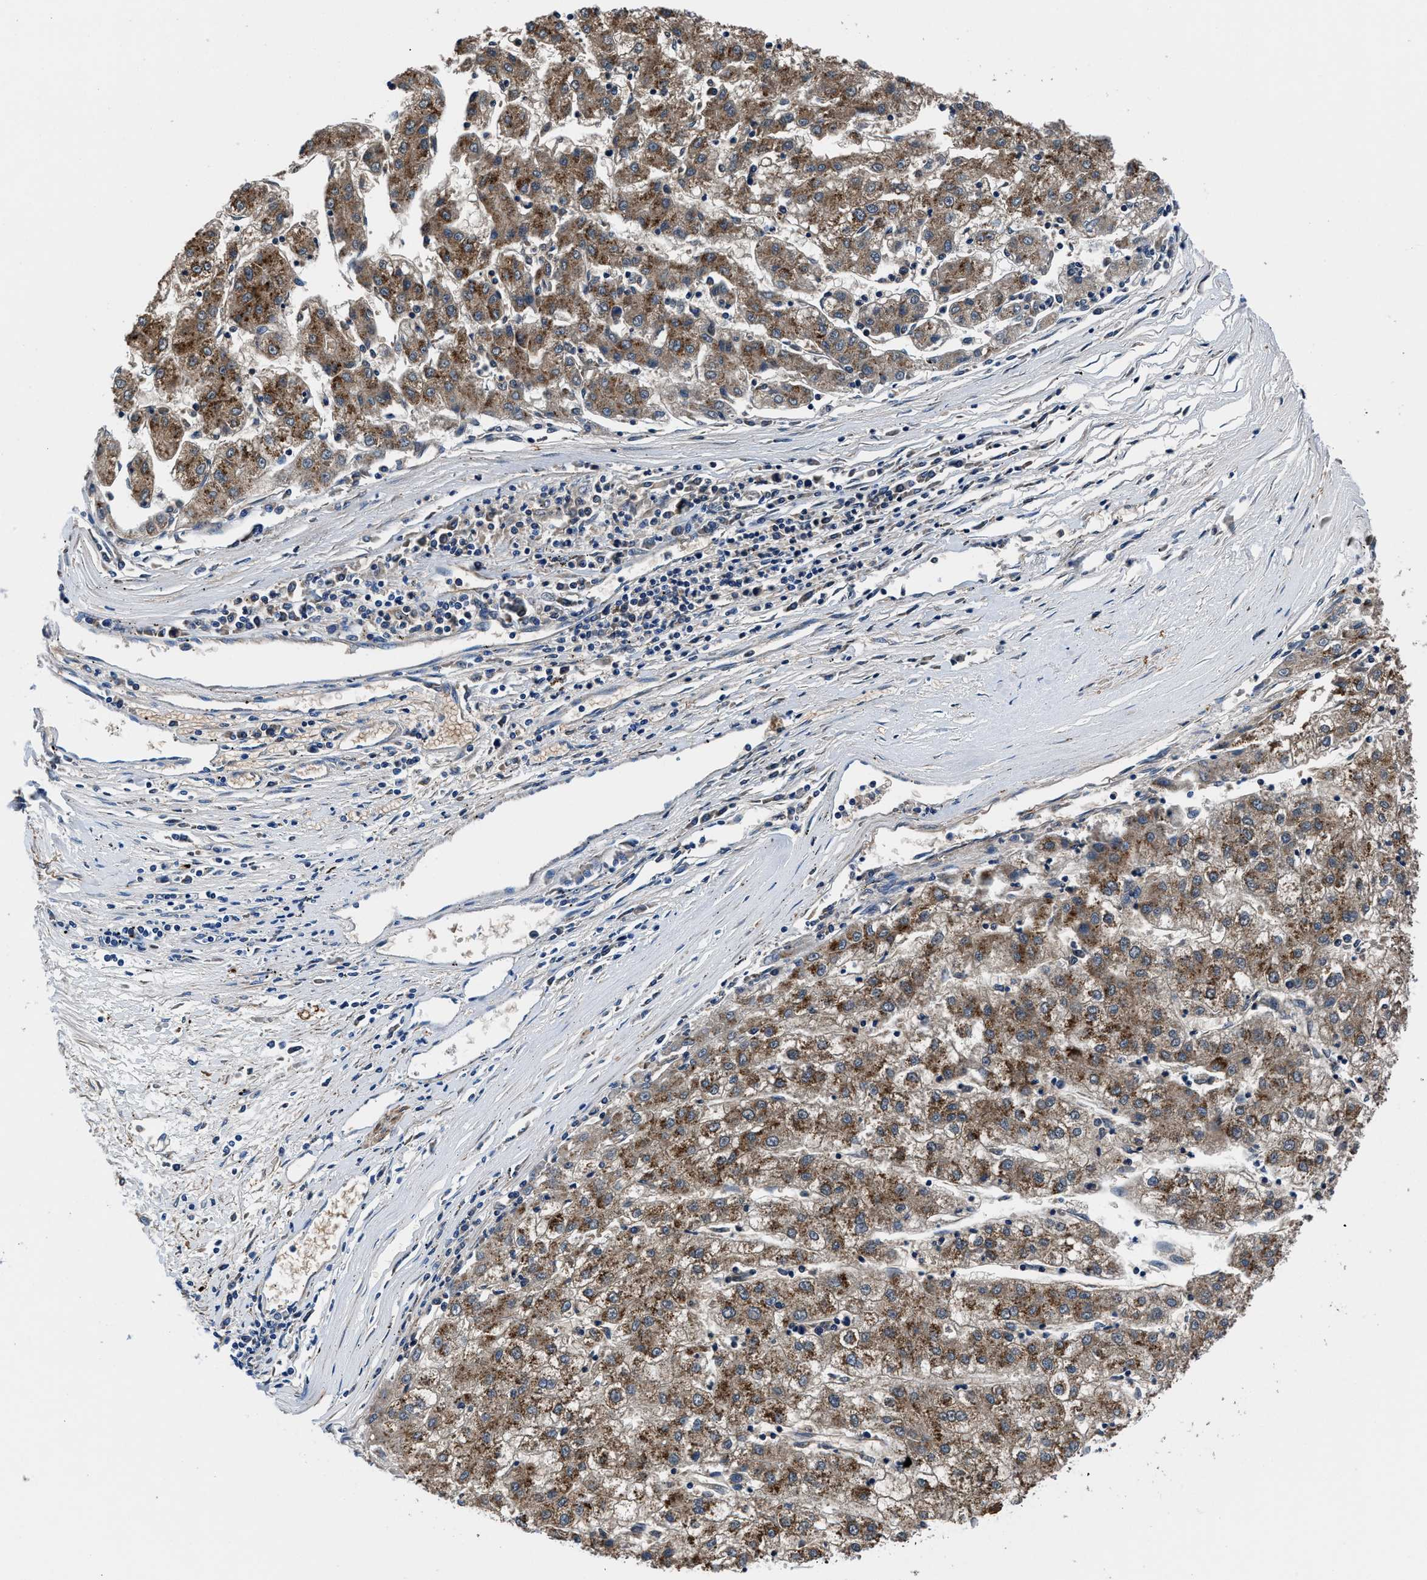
{"staining": {"intensity": "moderate", "quantity": ">75%", "location": "cytoplasmic/membranous"}, "tissue": "liver cancer", "cell_type": "Tumor cells", "image_type": "cancer", "snomed": [{"axis": "morphology", "description": "Carcinoma, Hepatocellular, NOS"}, {"axis": "topography", "description": "Liver"}], "caption": "Liver hepatocellular carcinoma stained with a protein marker exhibits moderate staining in tumor cells.", "gene": "NEU1", "patient": {"sex": "male", "age": 72}}